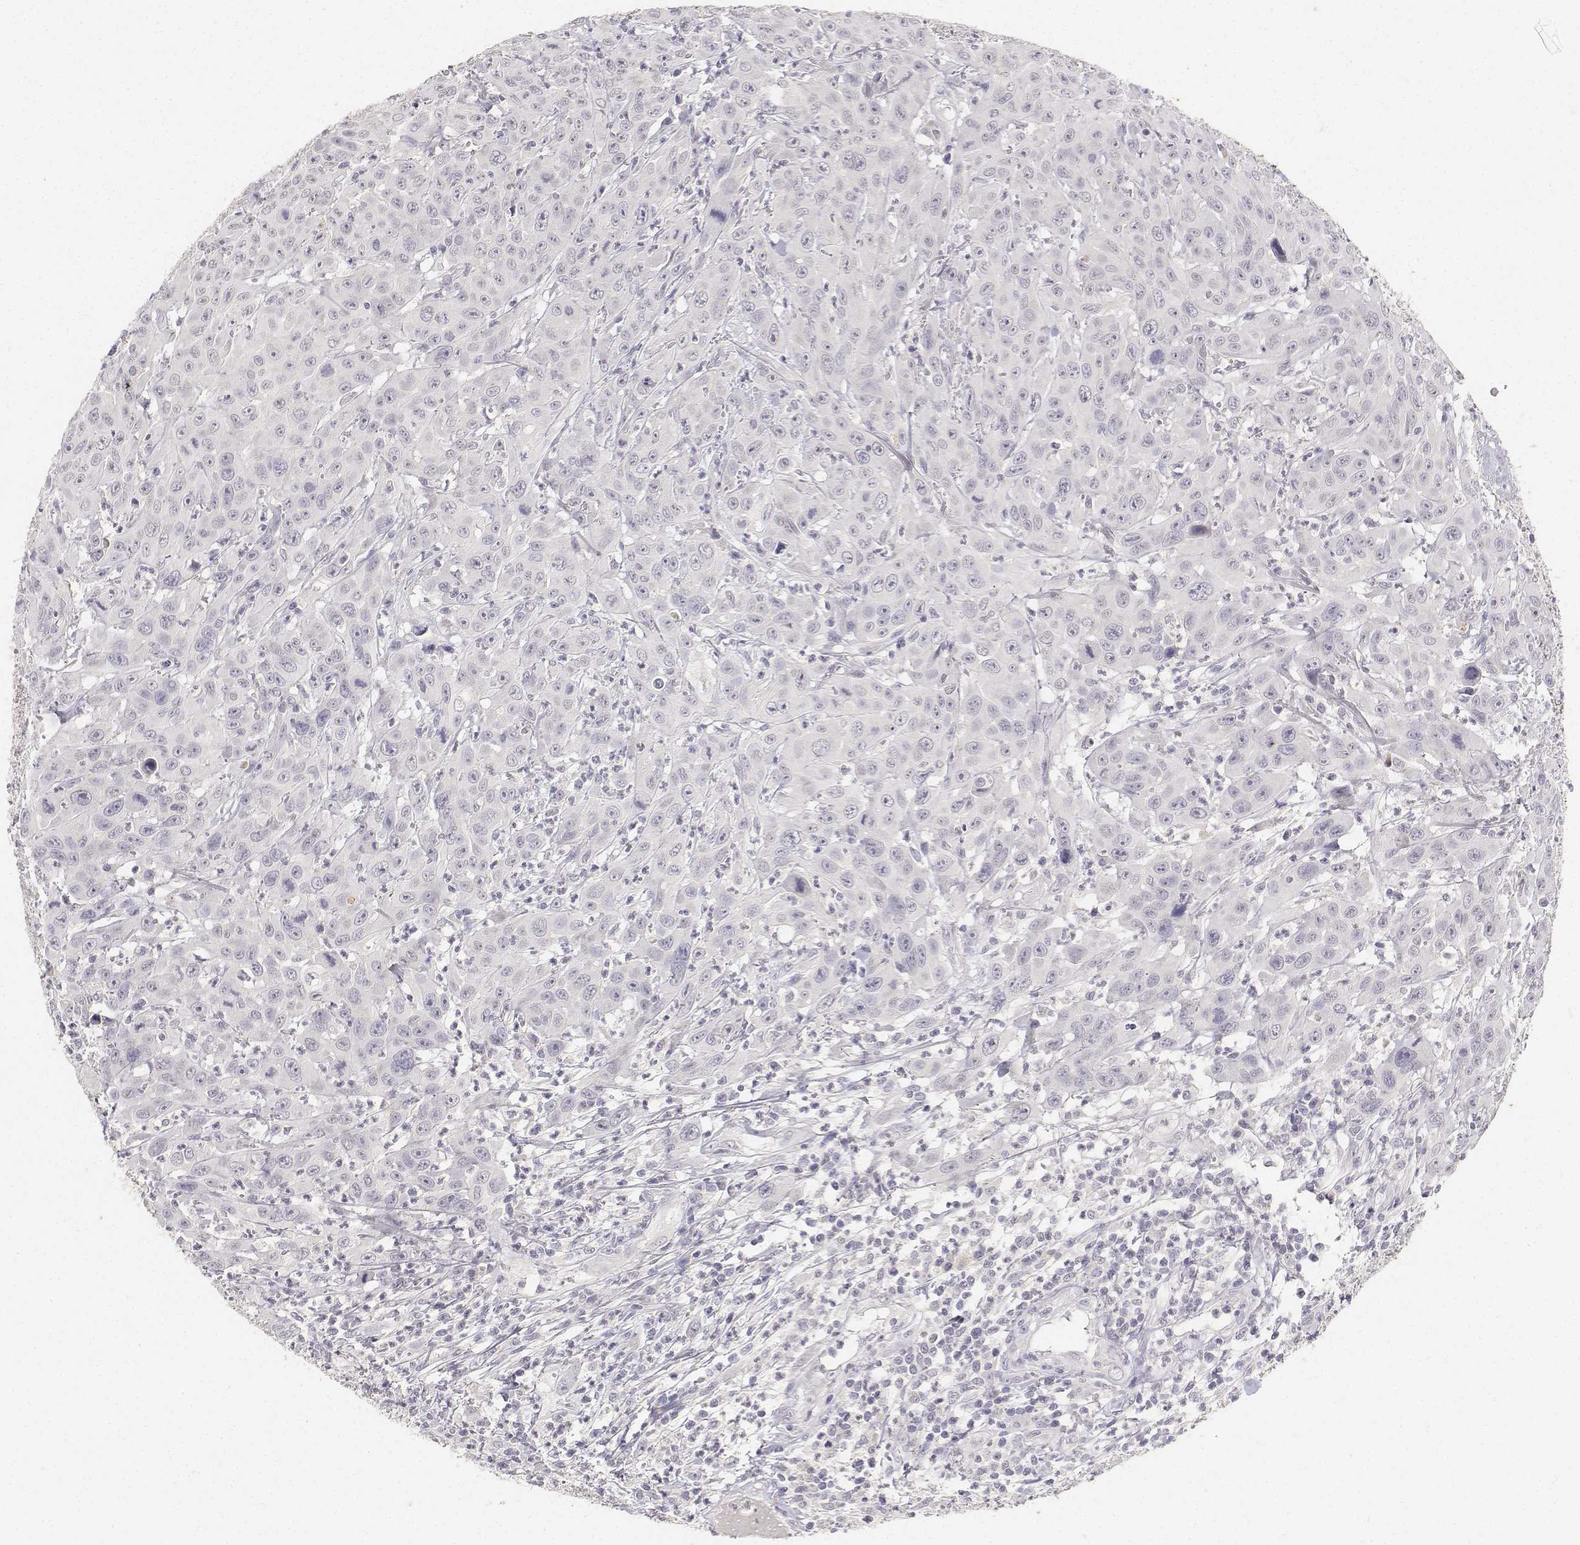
{"staining": {"intensity": "negative", "quantity": "none", "location": "none"}, "tissue": "head and neck cancer", "cell_type": "Tumor cells", "image_type": "cancer", "snomed": [{"axis": "morphology", "description": "Squamous cell carcinoma, NOS"}, {"axis": "topography", "description": "Skin"}, {"axis": "topography", "description": "Head-Neck"}], "caption": "Immunohistochemistry photomicrograph of head and neck squamous cell carcinoma stained for a protein (brown), which displays no positivity in tumor cells.", "gene": "PAEP", "patient": {"sex": "male", "age": 80}}